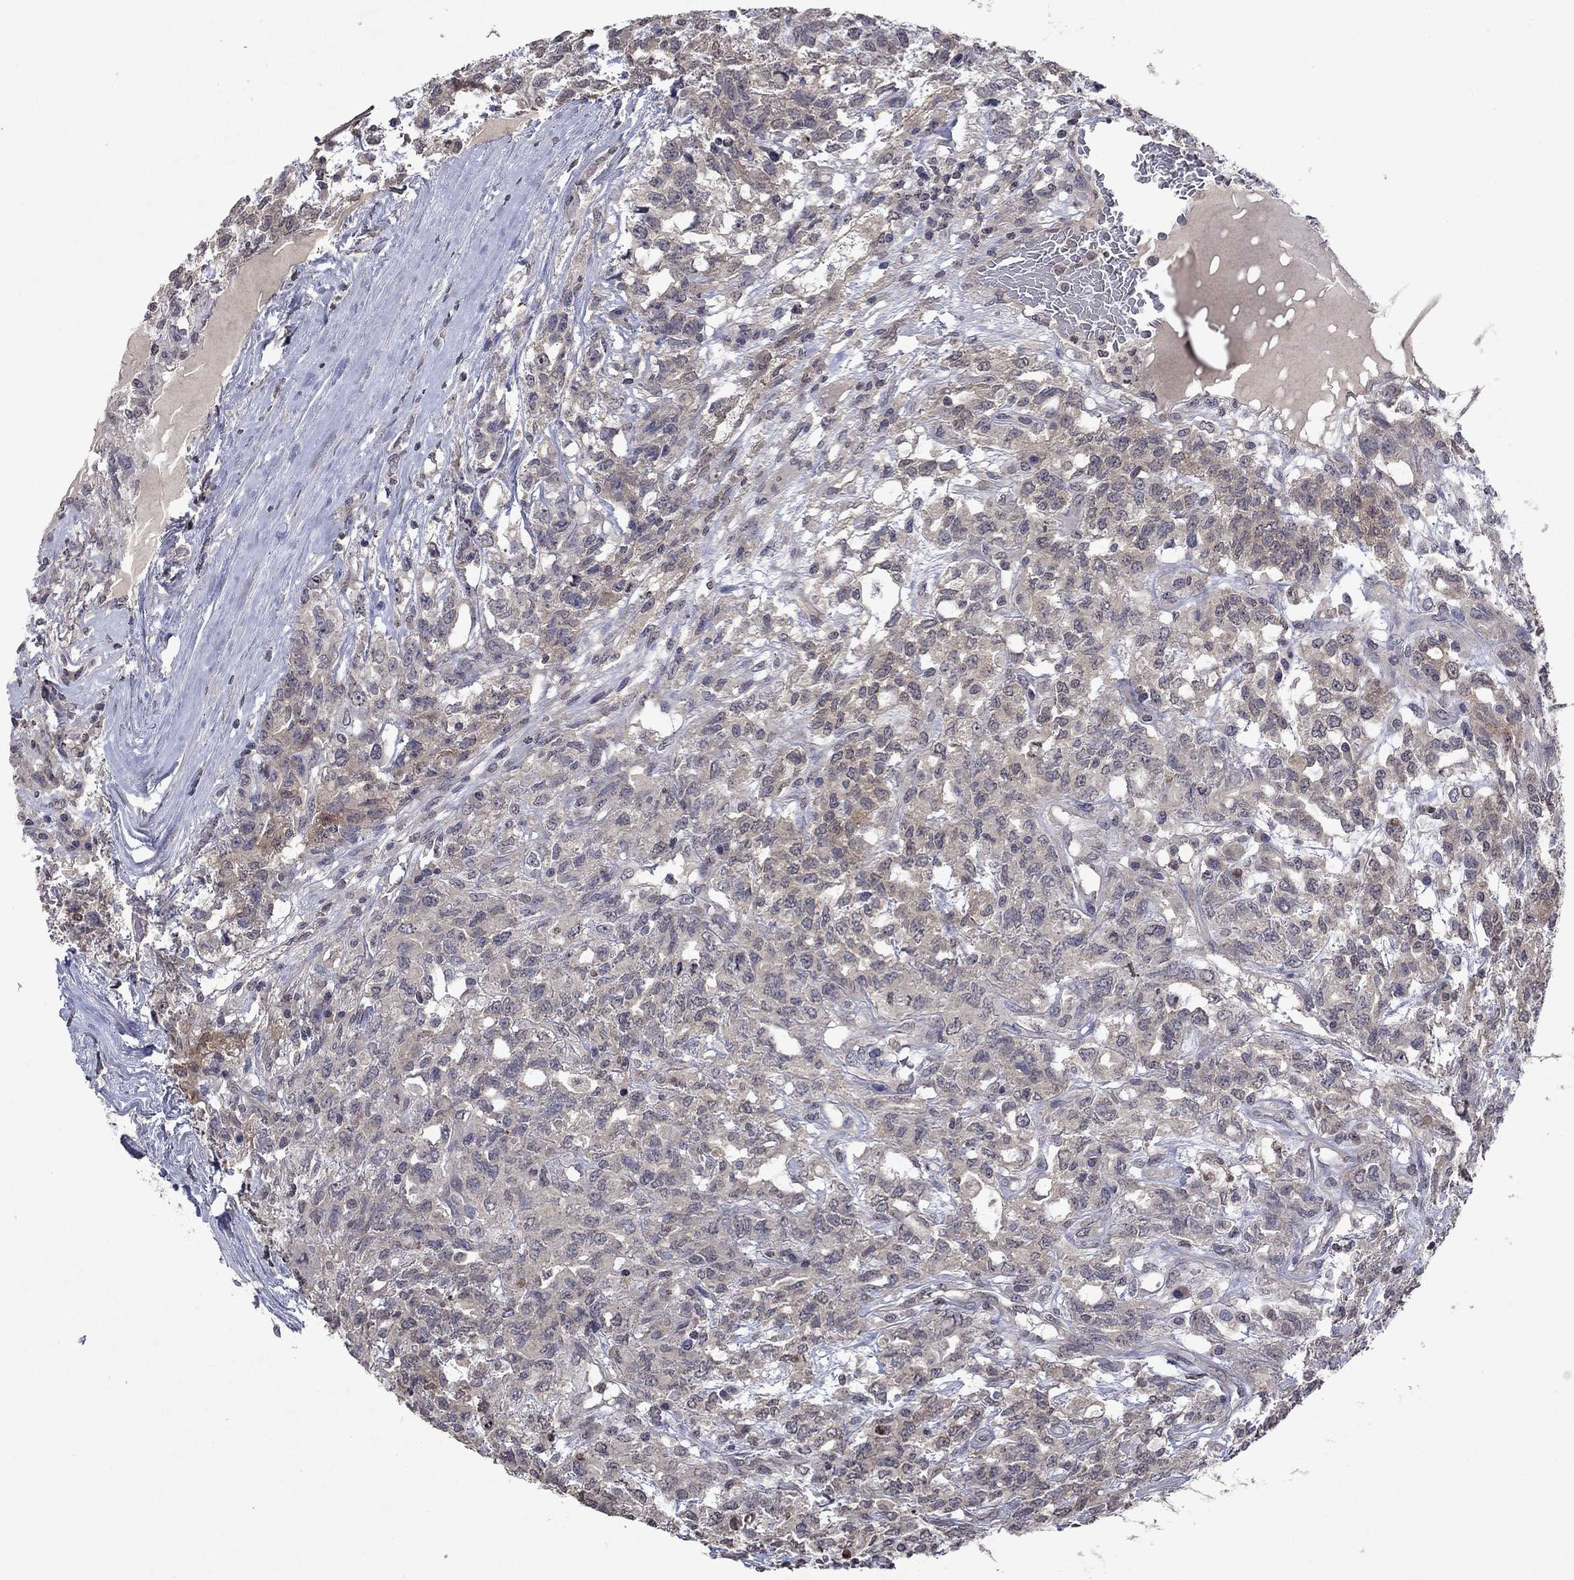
{"staining": {"intensity": "weak", "quantity": ">75%", "location": "cytoplasmic/membranous"}, "tissue": "testis cancer", "cell_type": "Tumor cells", "image_type": "cancer", "snomed": [{"axis": "morphology", "description": "Seminoma, NOS"}, {"axis": "topography", "description": "Testis"}], "caption": "Weak cytoplasmic/membranous positivity is appreciated in about >75% of tumor cells in seminoma (testis).", "gene": "TTC38", "patient": {"sex": "male", "age": 52}}